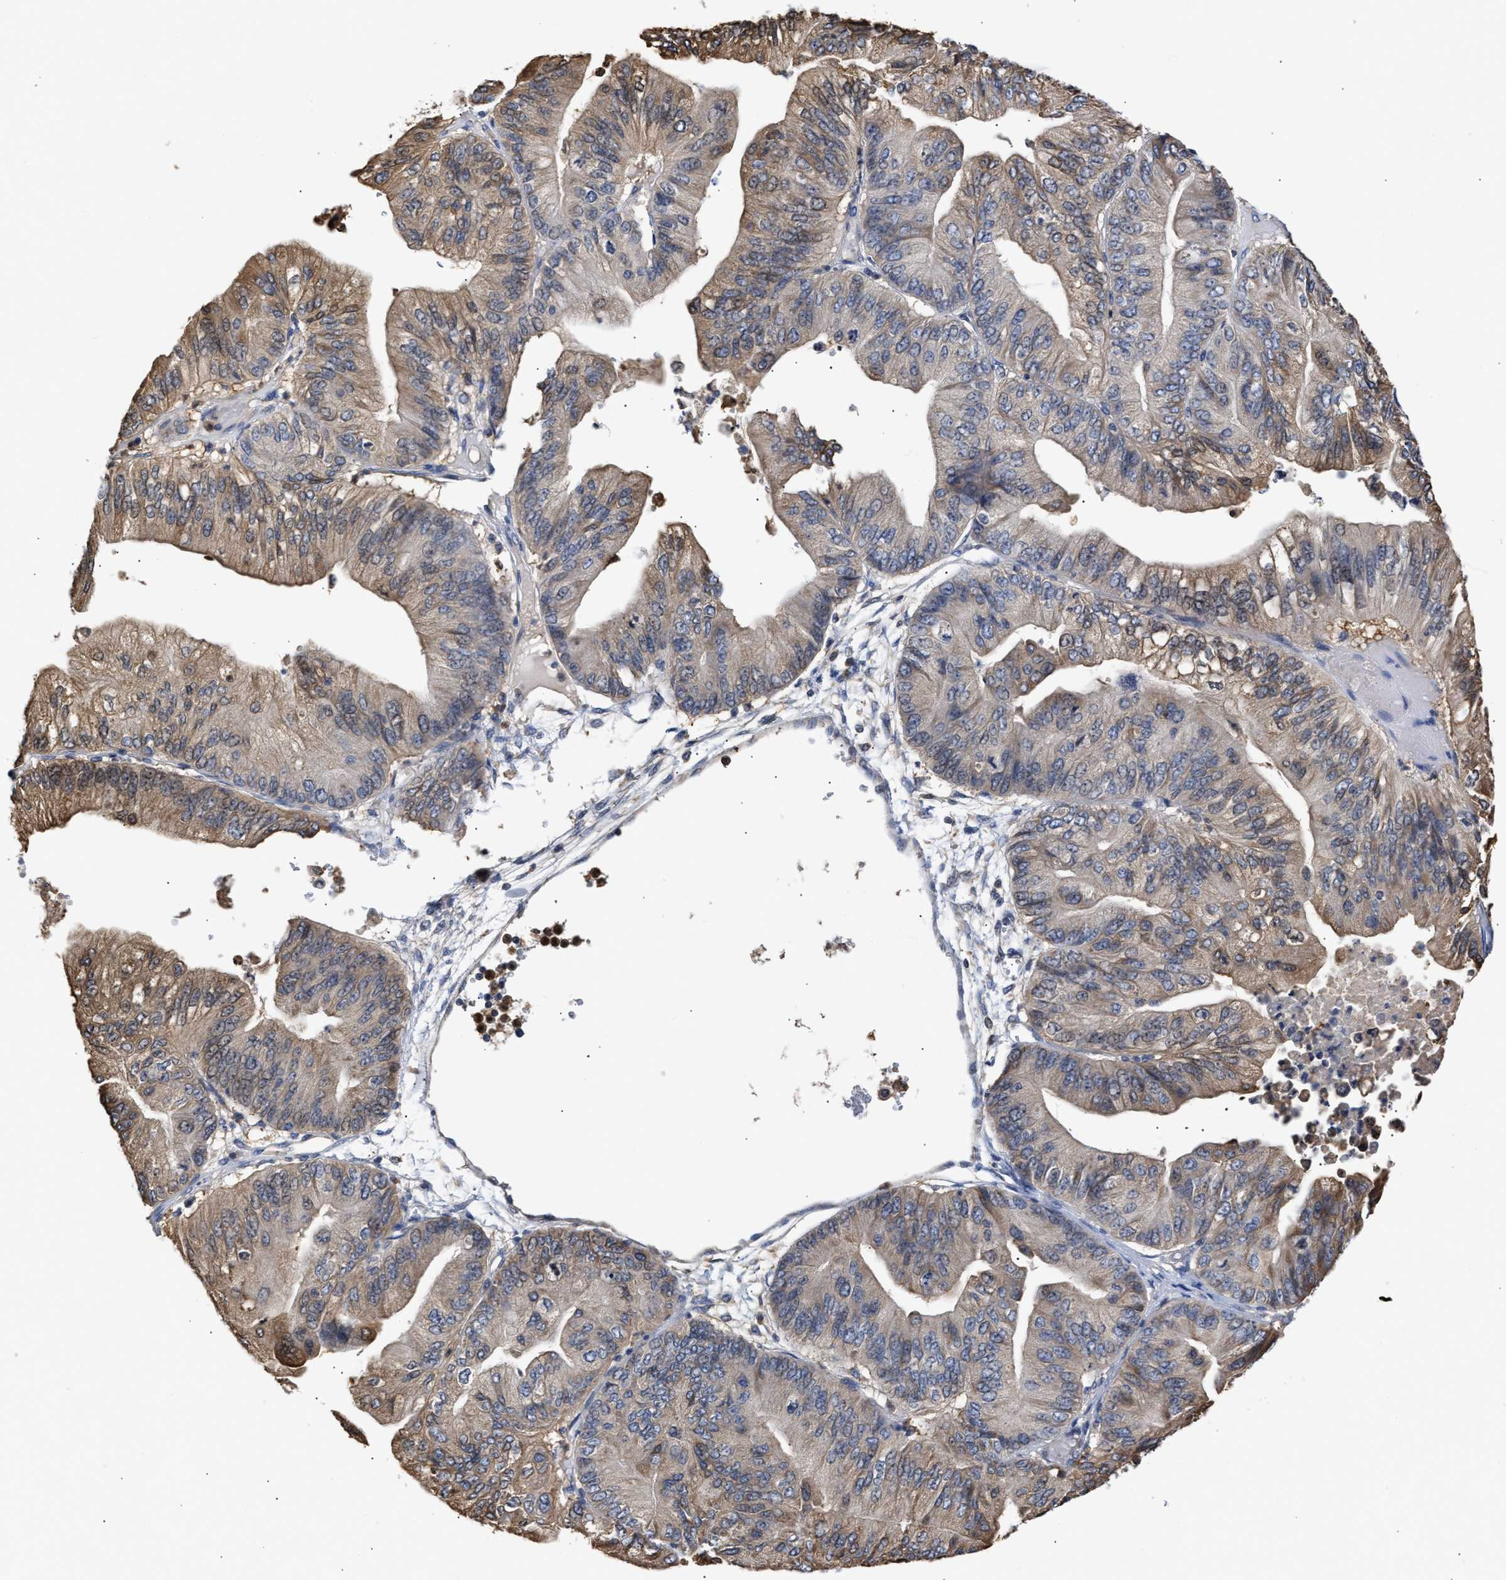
{"staining": {"intensity": "weak", "quantity": "25%-75%", "location": "cytoplasmic/membranous"}, "tissue": "ovarian cancer", "cell_type": "Tumor cells", "image_type": "cancer", "snomed": [{"axis": "morphology", "description": "Cystadenocarcinoma, mucinous, NOS"}, {"axis": "topography", "description": "Ovary"}], "caption": "This is a micrograph of IHC staining of ovarian cancer (mucinous cystadenocarcinoma), which shows weak positivity in the cytoplasmic/membranous of tumor cells.", "gene": "KLHDC1", "patient": {"sex": "female", "age": 61}}